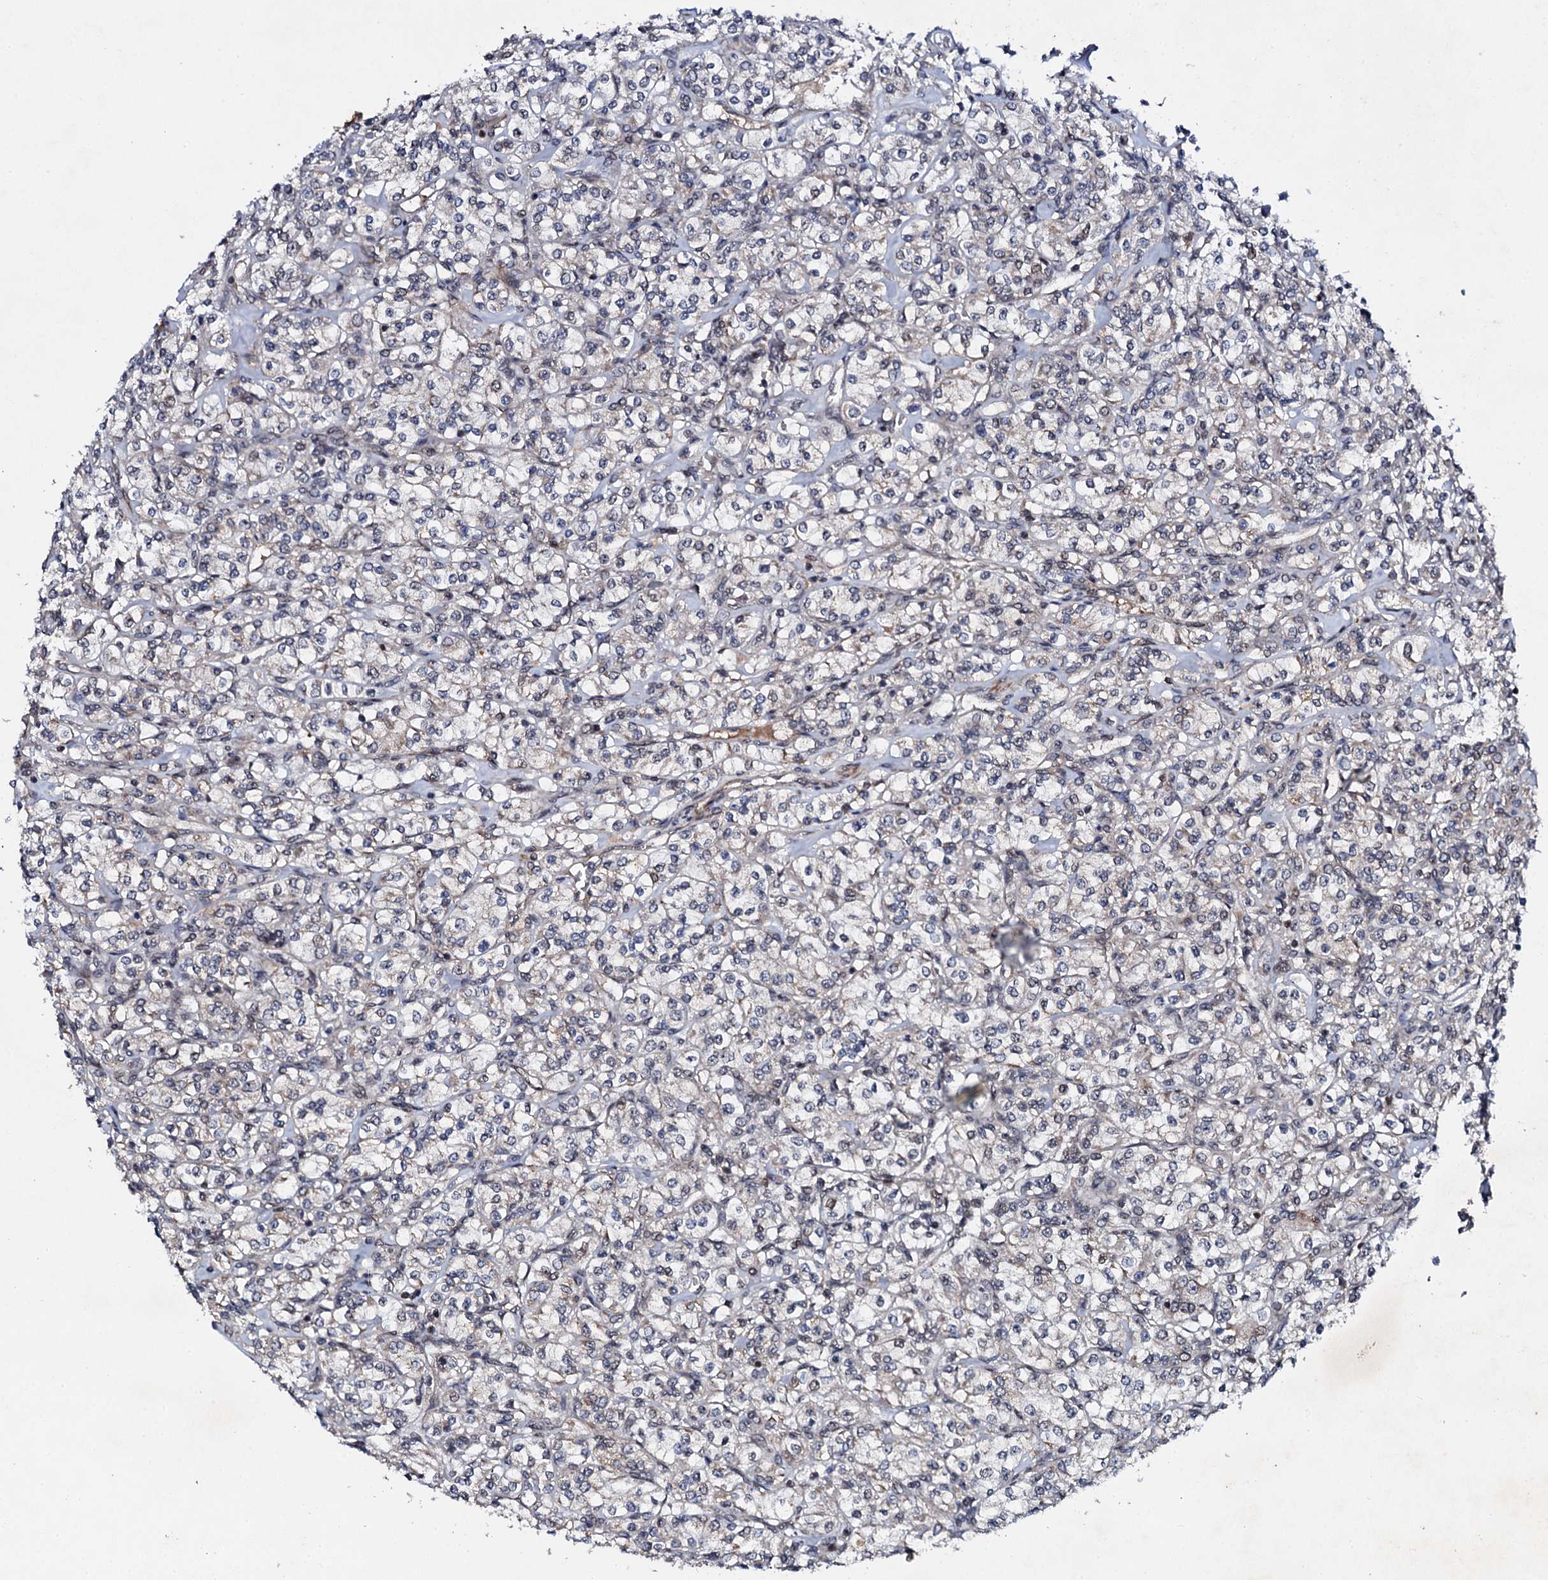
{"staining": {"intensity": "negative", "quantity": "none", "location": "none"}, "tissue": "renal cancer", "cell_type": "Tumor cells", "image_type": "cancer", "snomed": [{"axis": "morphology", "description": "Adenocarcinoma, NOS"}, {"axis": "topography", "description": "Kidney"}], "caption": "Image shows no significant protein staining in tumor cells of renal adenocarcinoma.", "gene": "FAM111A", "patient": {"sex": "male", "age": 77}}